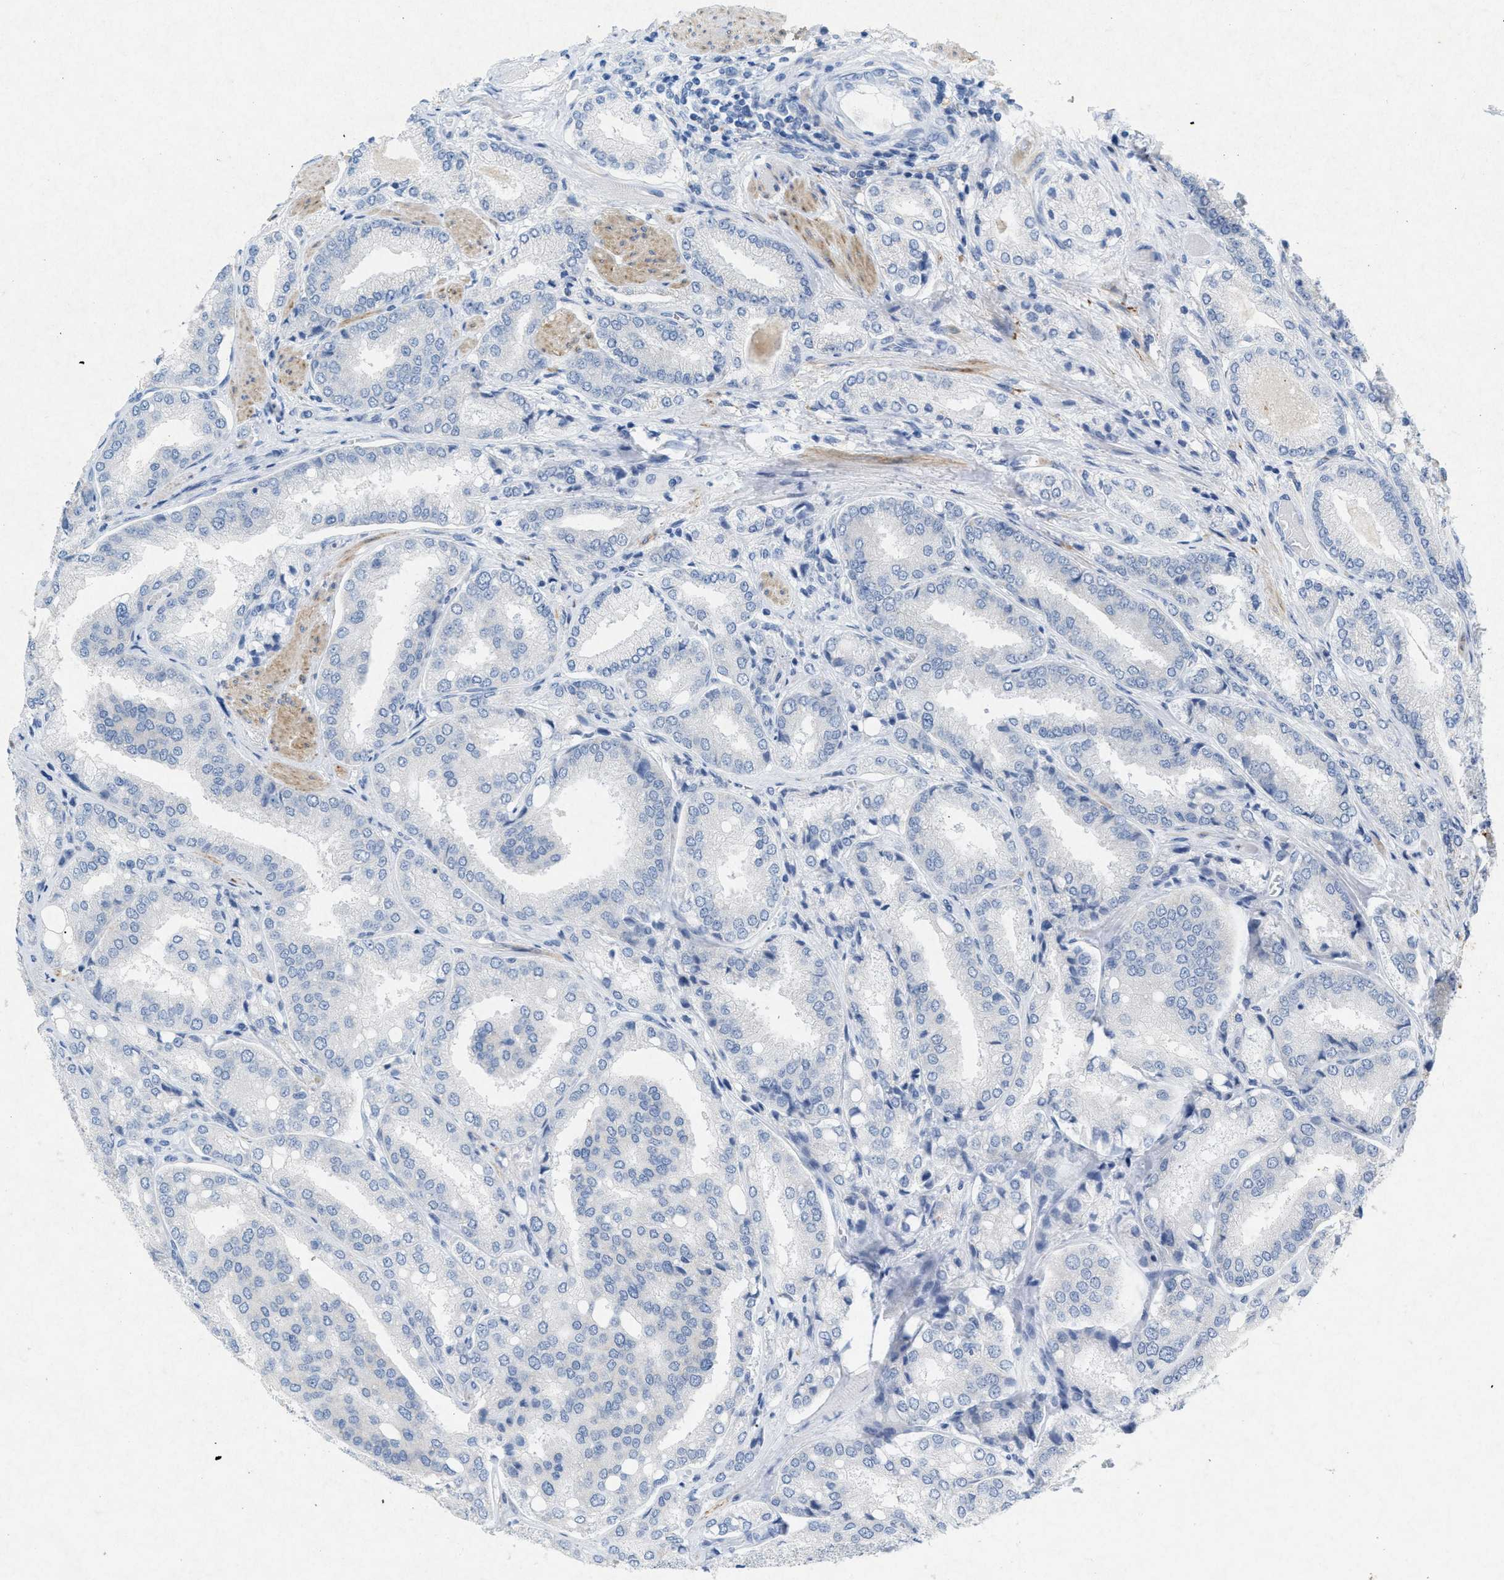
{"staining": {"intensity": "negative", "quantity": "none", "location": "none"}, "tissue": "prostate cancer", "cell_type": "Tumor cells", "image_type": "cancer", "snomed": [{"axis": "morphology", "description": "Adenocarcinoma, High grade"}, {"axis": "topography", "description": "Prostate"}], "caption": "The micrograph reveals no staining of tumor cells in prostate cancer (adenocarcinoma (high-grade)).", "gene": "TASOR", "patient": {"sex": "male", "age": 50}}